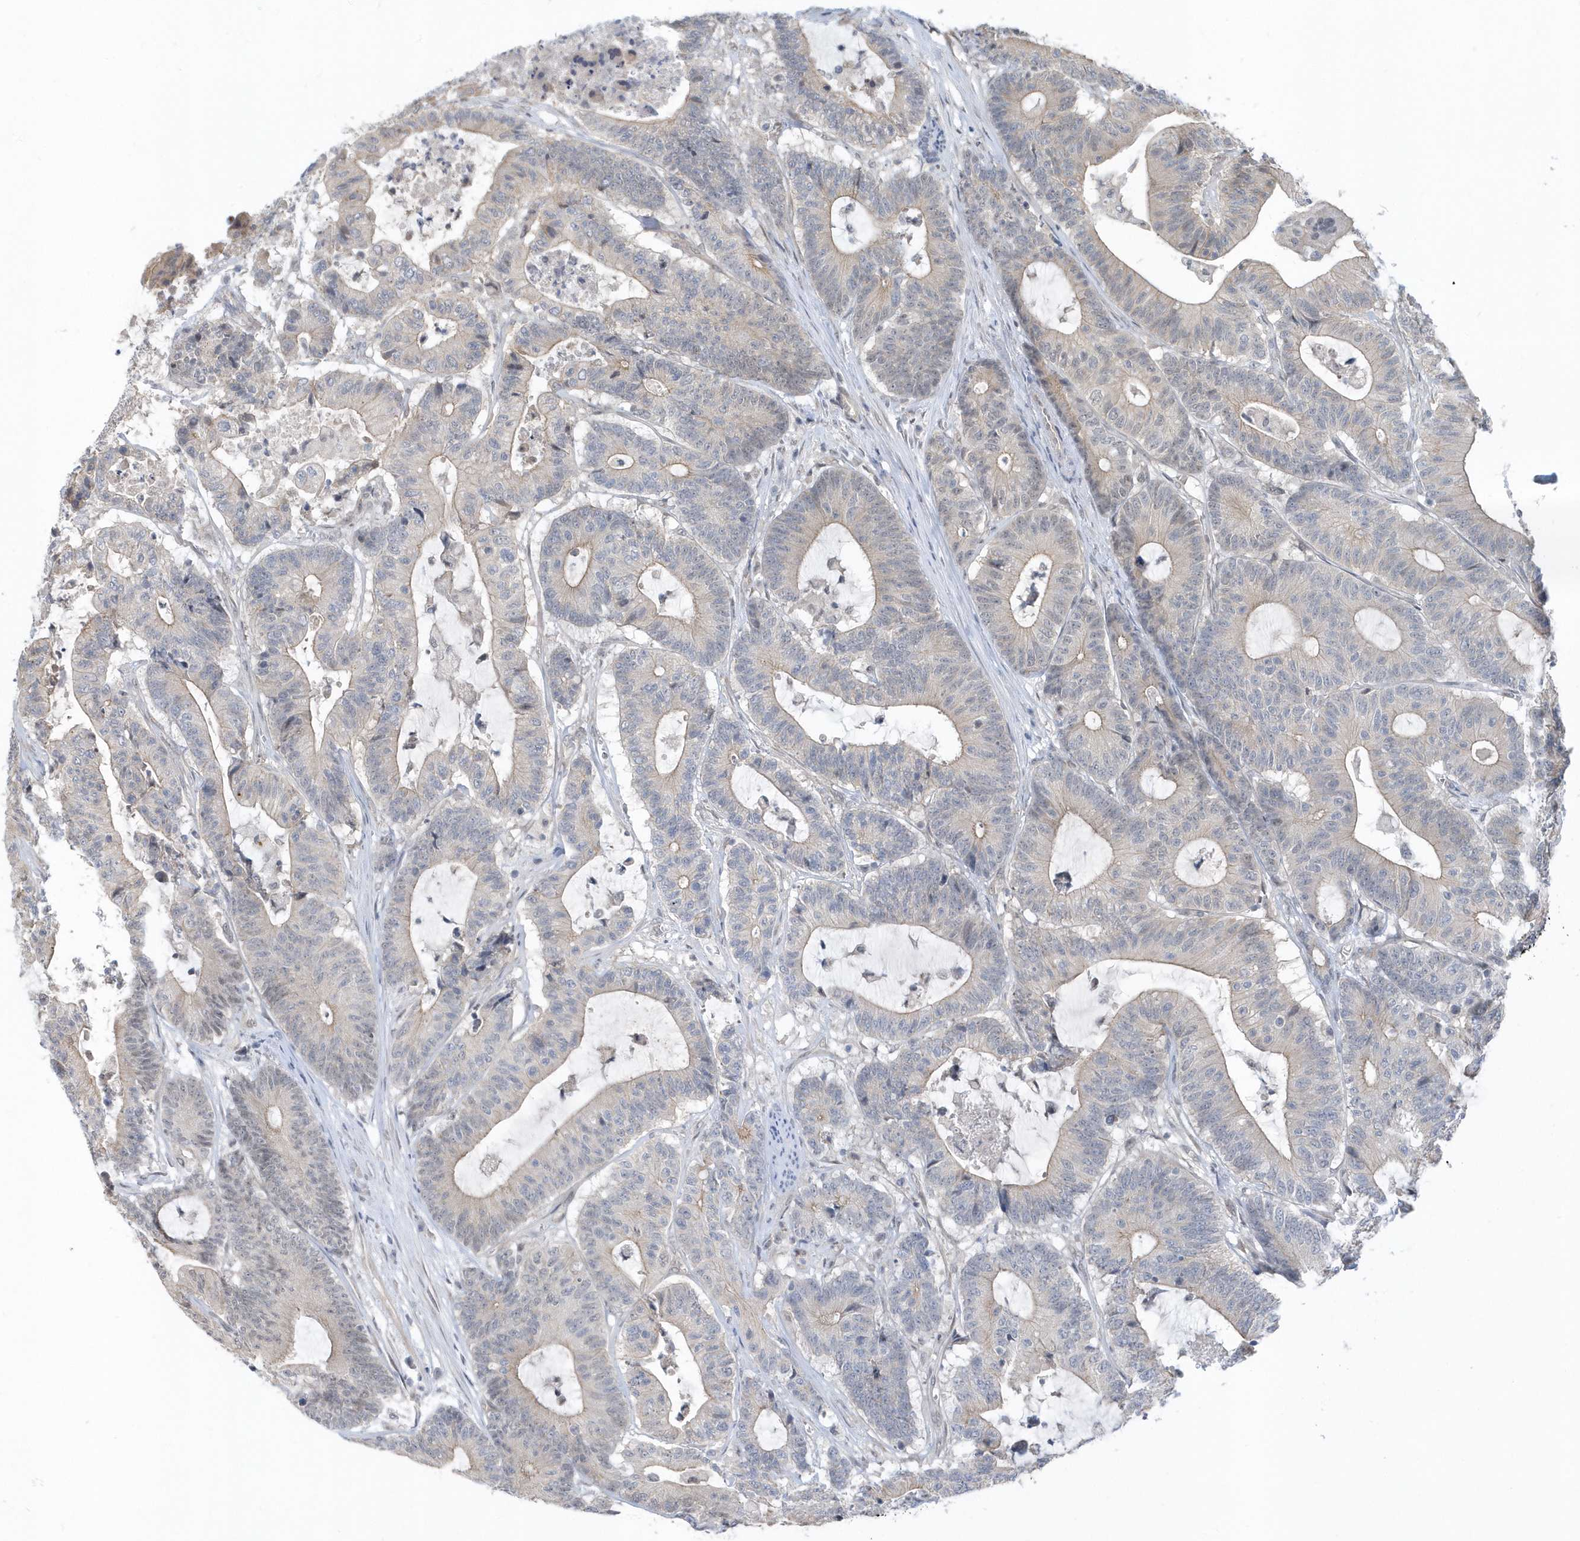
{"staining": {"intensity": "negative", "quantity": "none", "location": "none"}, "tissue": "colorectal cancer", "cell_type": "Tumor cells", "image_type": "cancer", "snomed": [{"axis": "morphology", "description": "Adenocarcinoma, NOS"}, {"axis": "topography", "description": "Colon"}], "caption": "IHC photomicrograph of human colorectal cancer (adenocarcinoma) stained for a protein (brown), which shows no staining in tumor cells.", "gene": "USP53", "patient": {"sex": "female", "age": 84}}